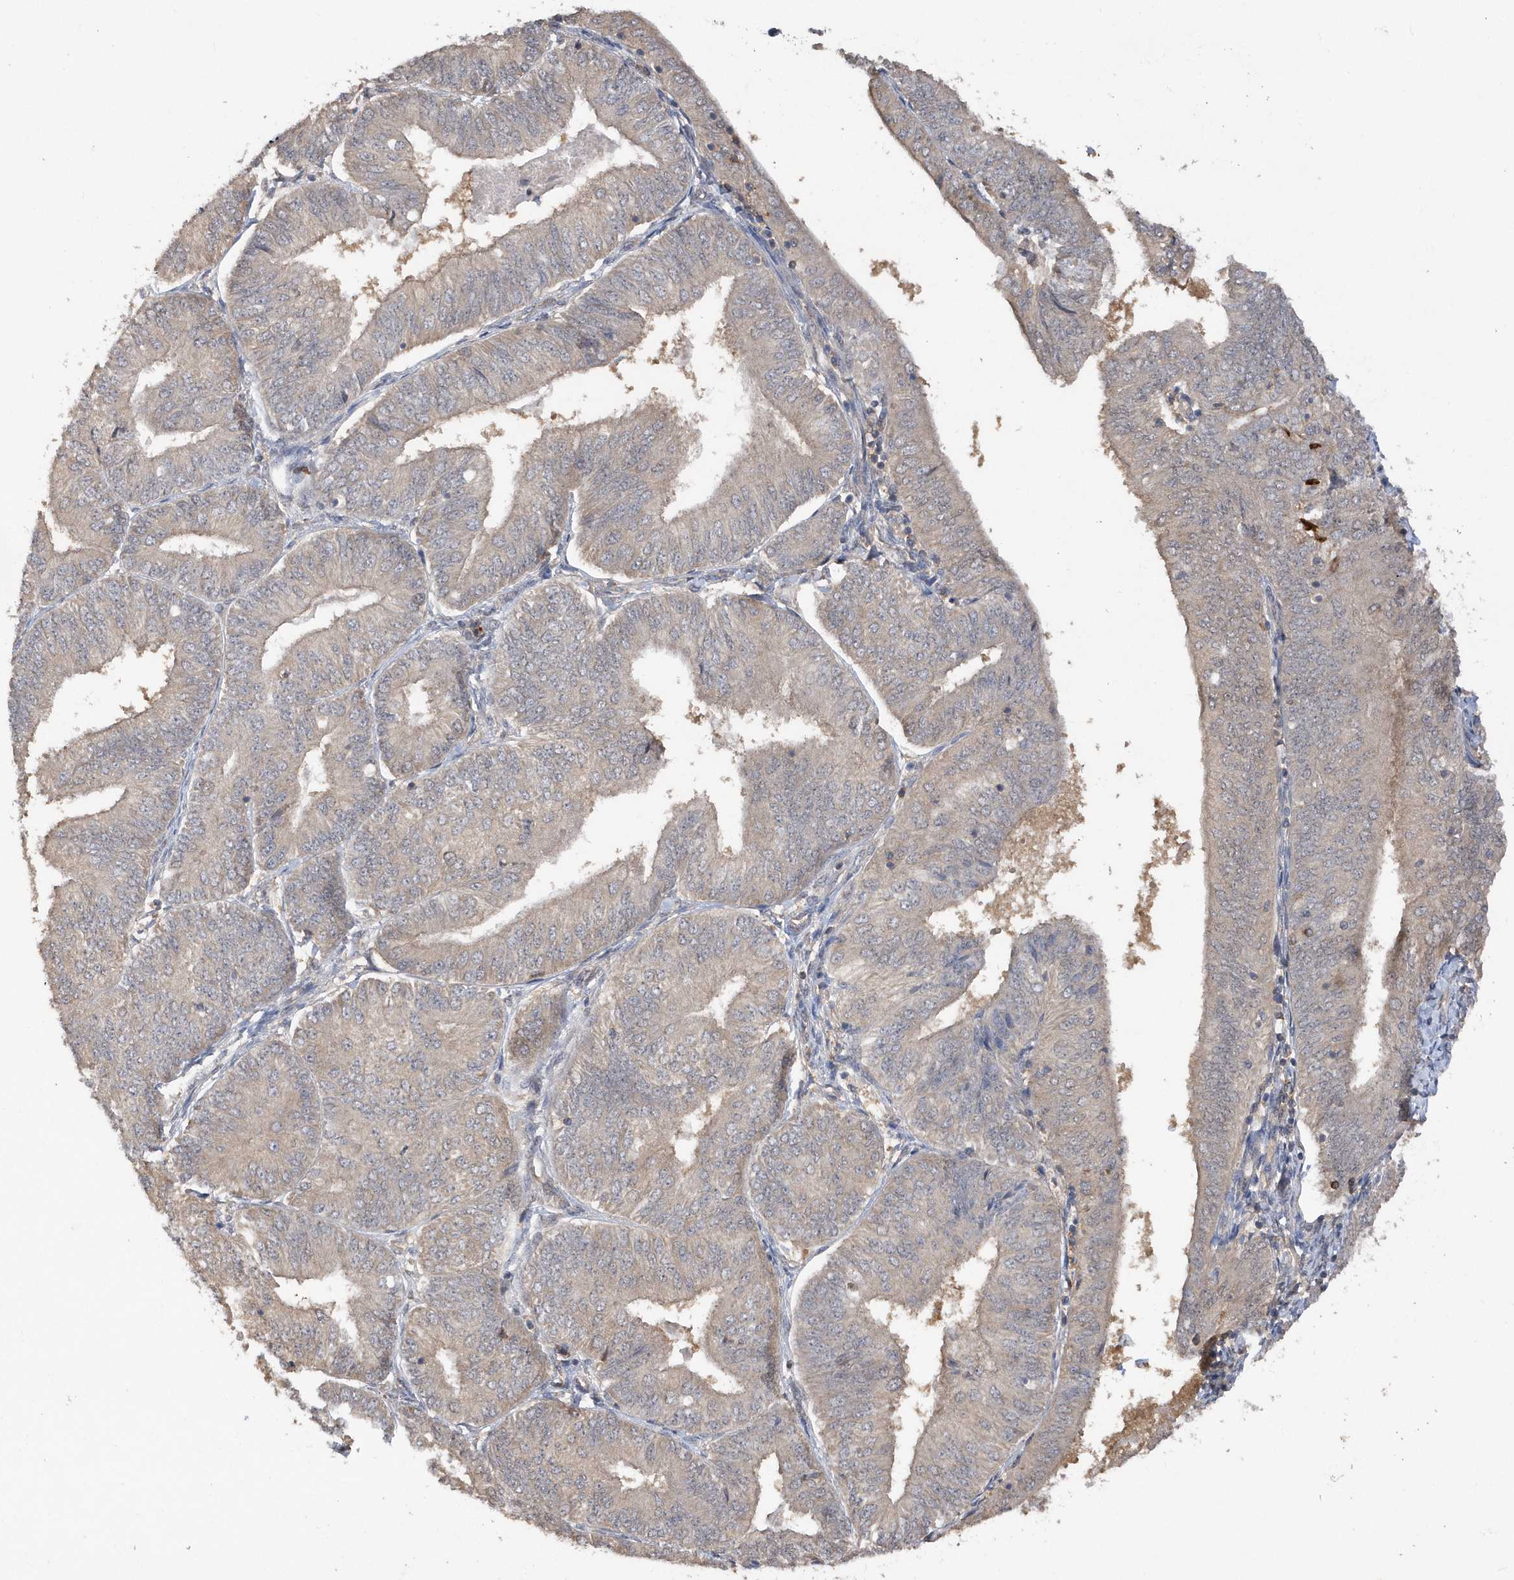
{"staining": {"intensity": "negative", "quantity": "none", "location": "none"}, "tissue": "endometrial cancer", "cell_type": "Tumor cells", "image_type": "cancer", "snomed": [{"axis": "morphology", "description": "Adenocarcinoma, NOS"}, {"axis": "topography", "description": "Endometrium"}], "caption": "An immunohistochemistry histopathology image of endometrial cancer (adenocarcinoma) is shown. There is no staining in tumor cells of endometrial cancer (adenocarcinoma).", "gene": "RPE", "patient": {"sex": "female", "age": 58}}